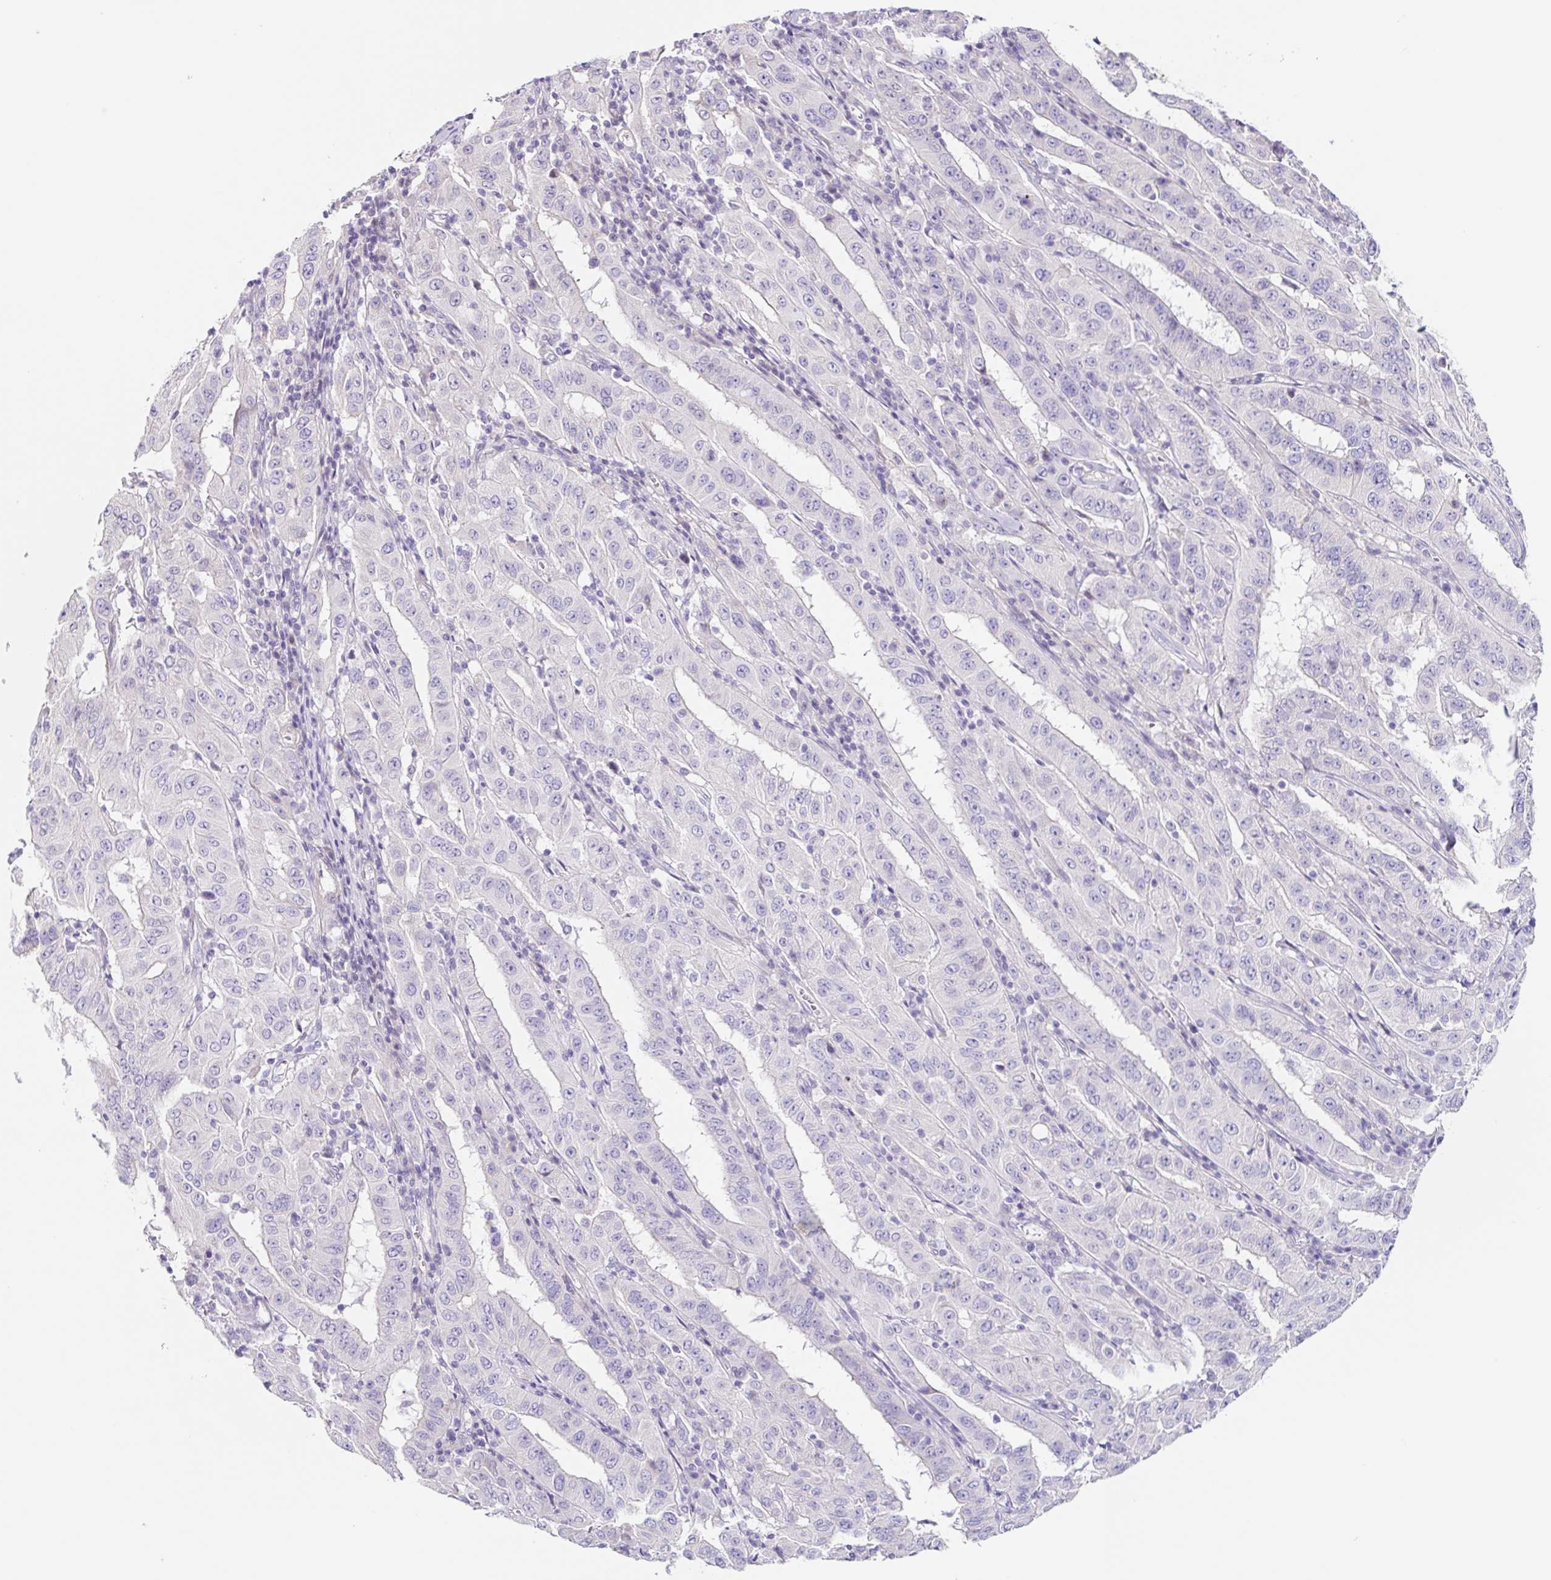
{"staining": {"intensity": "negative", "quantity": "none", "location": "none"}, "tissue": "pancreatic cancer", "cell_type": "Tumor cells", "image_type": "cancer", "snomed": [{"axis": "morphology", "description": "Adenocarcinoma, NOS"}, {"axis": "topography", "description": "Pancreas"}], "caption": "There is no significant expression in tumor cells of pancreatic adenocarcinoma. The staining is performed using DAB (3,3'-diaminobenzidine) brown chromogen with nuclei counter-stained in using hematoxylin.", "gene": "DCAF17", "patient": {"sex": "male", "age": 63}}